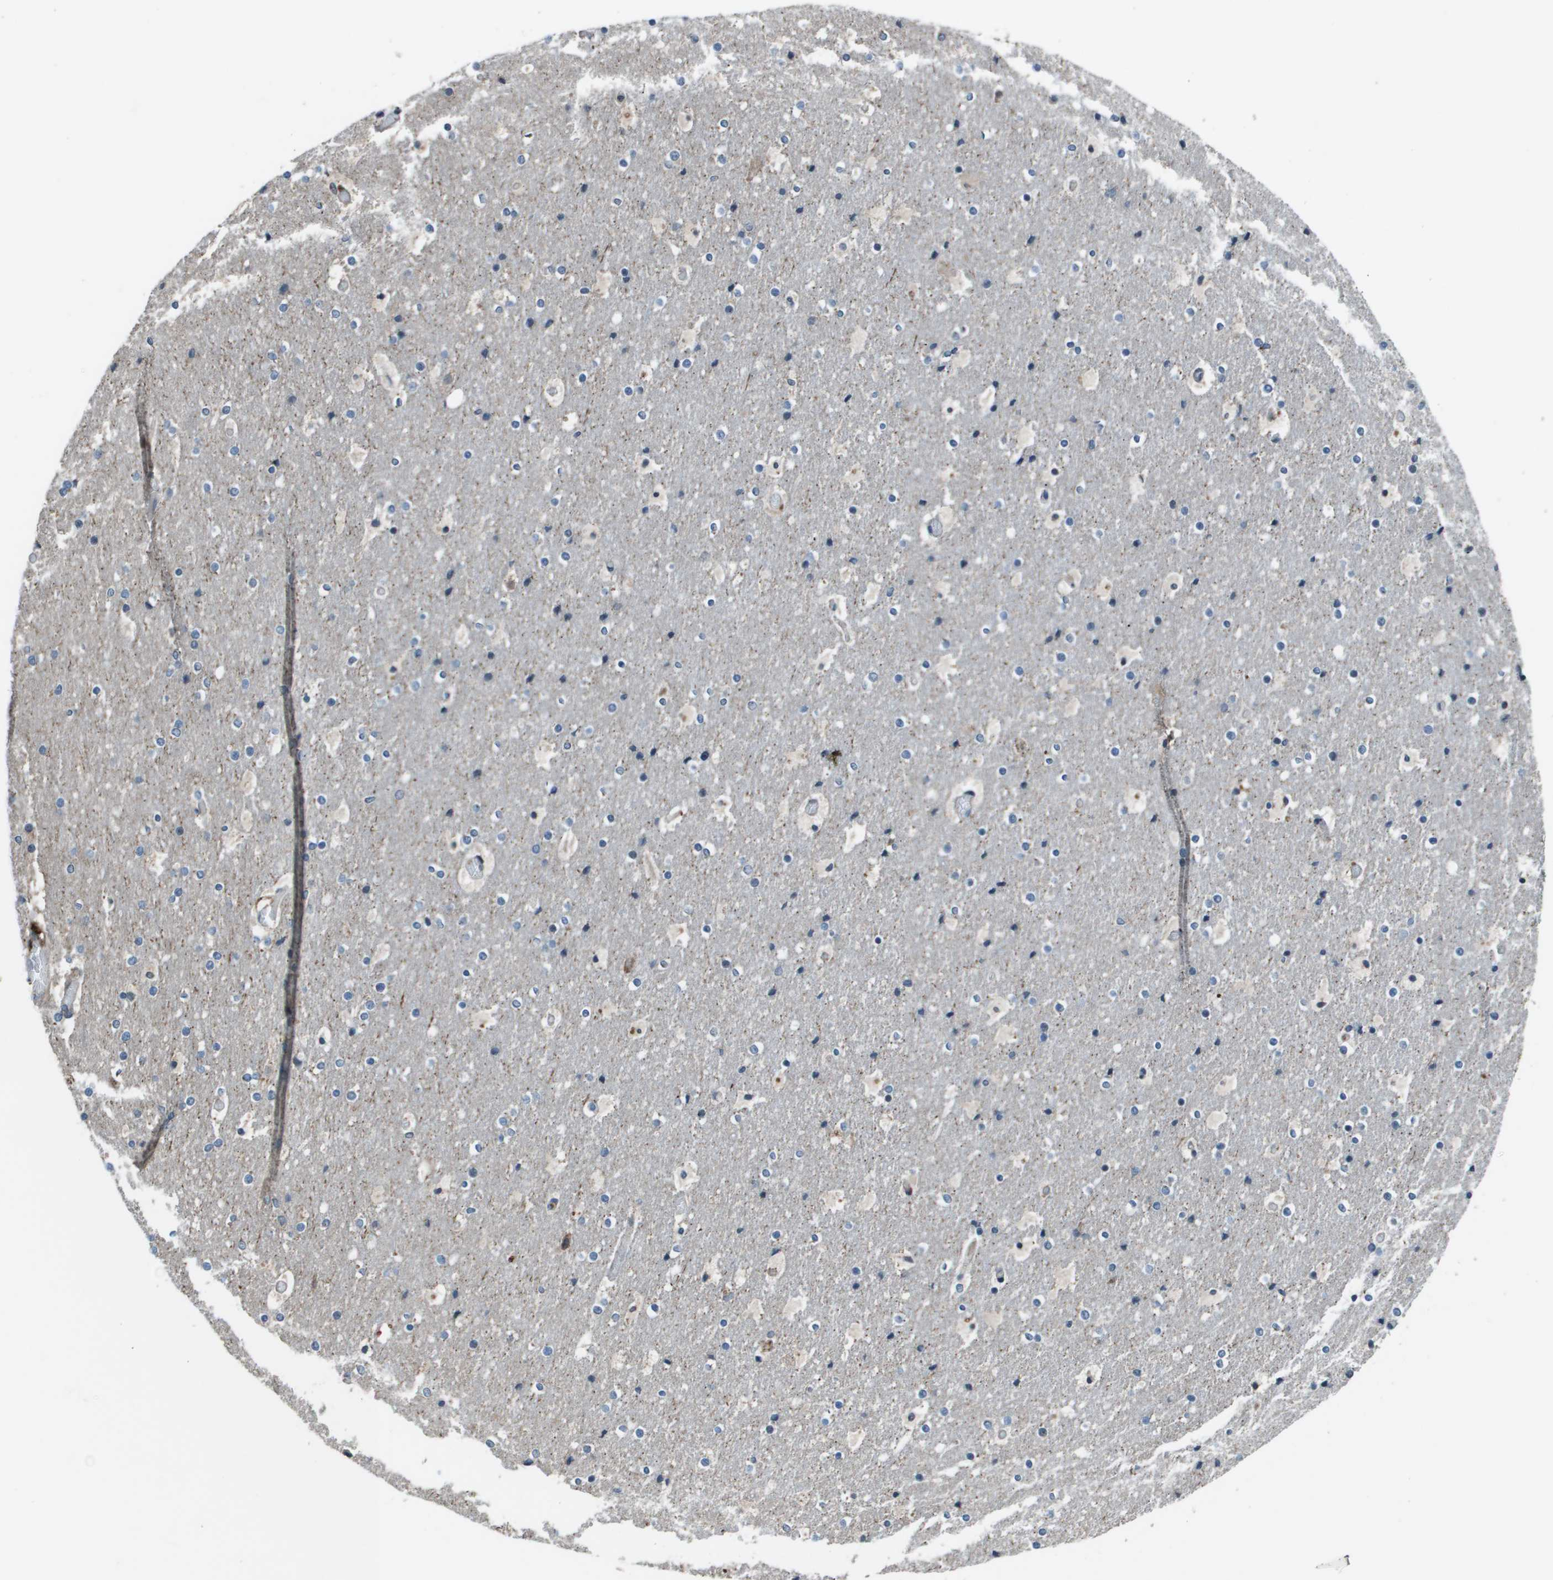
{"staining": {"intensity": "negative", "quantity": "none", "location": "none"}, "tissue": "cerebral cortex", "cell_type": "Endothelial cells", "image_type": "normal", "snomed": [{"axis": "morphology", "description": "Normal tissue, NOS"}, {"axis": "topography", "description": "Cerebral cortex"}], "caption": "The IHC histopathology image has no significant staining in endothelial cells of cerebral cortex. (Stains: DAB IHC with hematoxylin counter stain, Microscopy: brightfield microscopy at high magnification).", "gene": "GOSR2", "patient": {"sex": "male", "age": 57}}